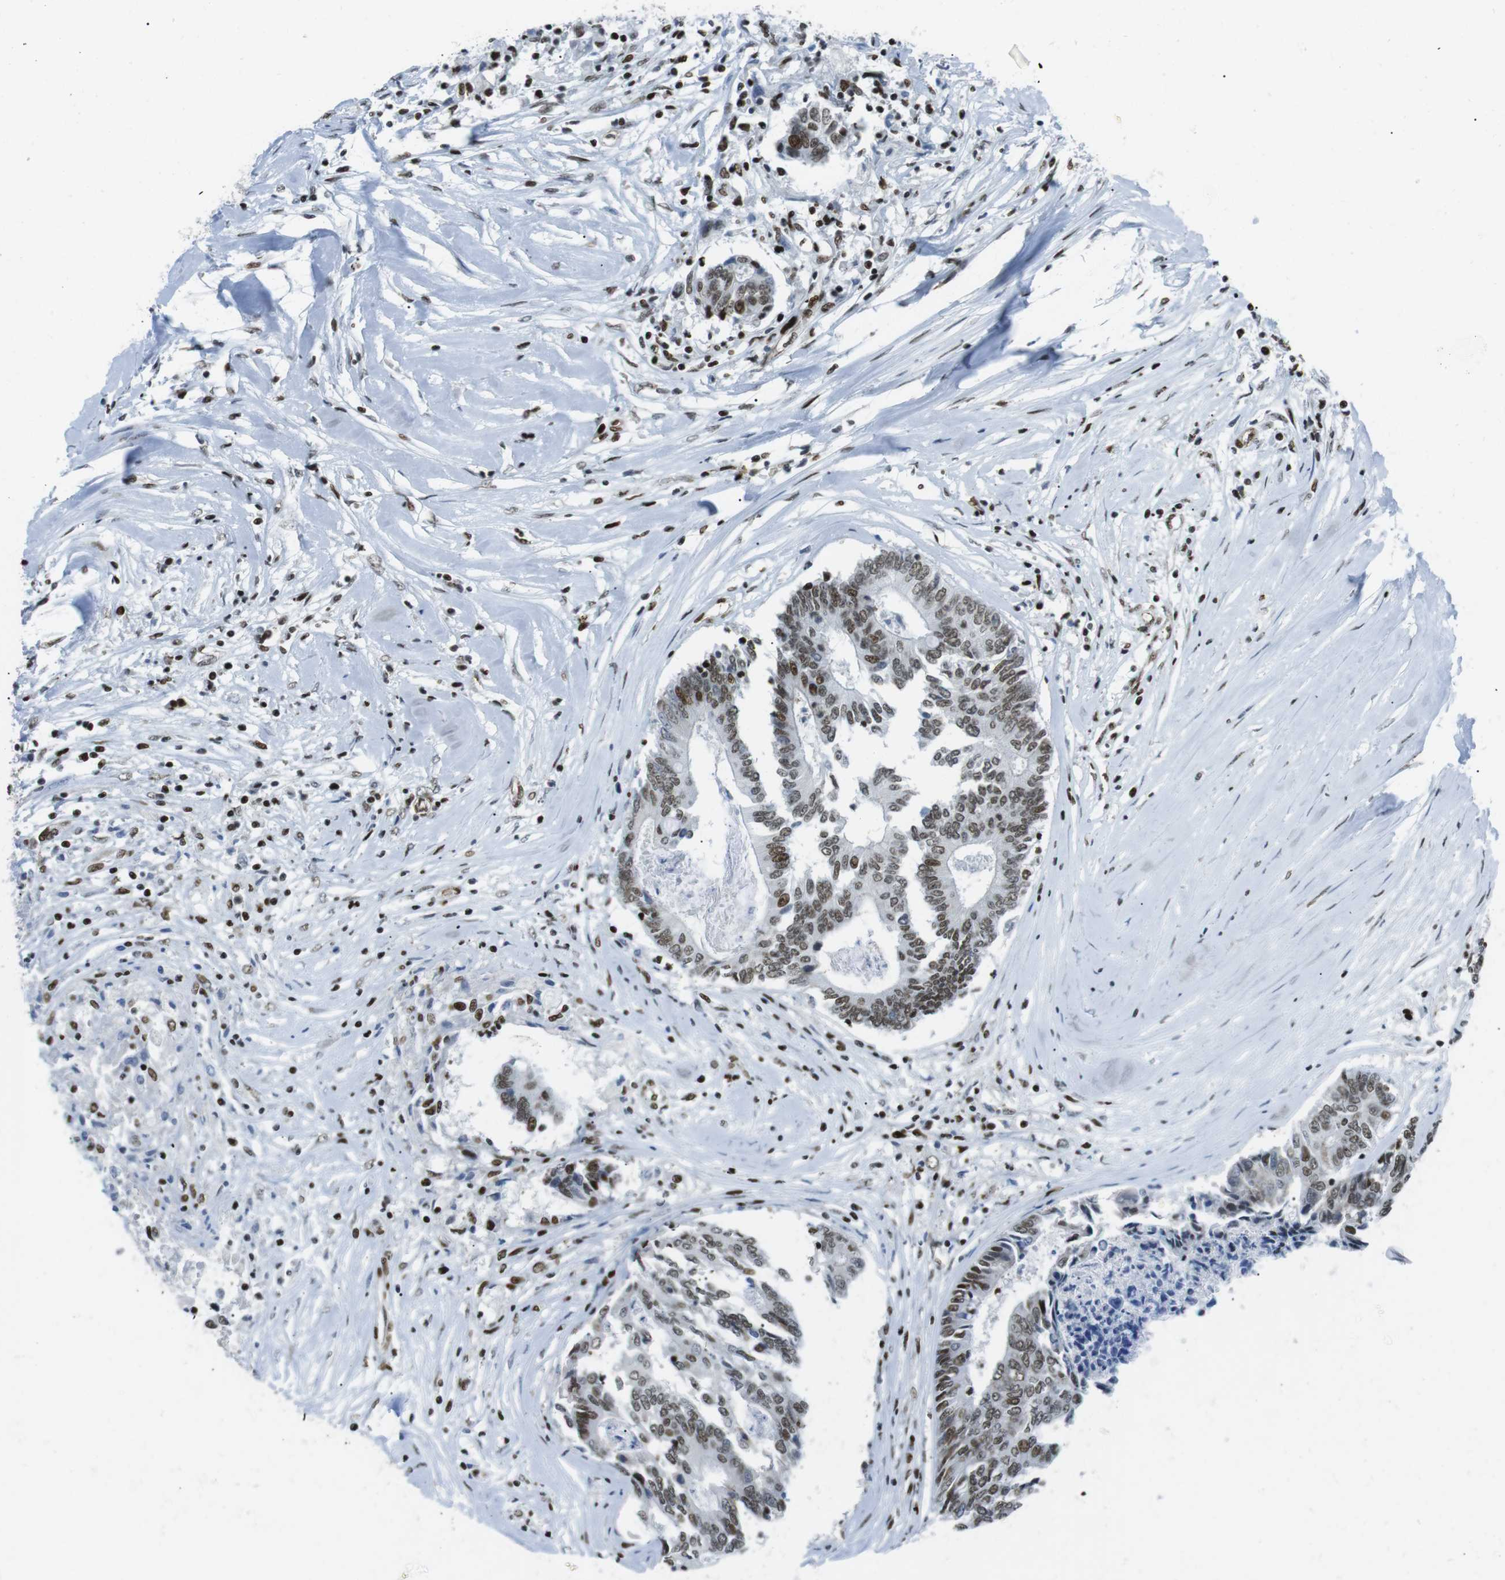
{"staining": {"intensity": "moderate", "quantity": ">75%", "location": "nuclear"}, "tissue": "colorectal cancer", "cell_type": "Tumor cells", "image_type": "cancer", "snomed": [{"axis": "morphology", "description": "Adenocarcinoma, NOS"}, {"axis": "topography", "description": "Rectum"}], "caption": "Human adenocarcinoma (colorectal) stained with a brown dye displays moderate nuclear positive expression in approximately >75% of tumor cells.", "gene": "ARID1A", "patient": {"sex": "male", "age": 63}}